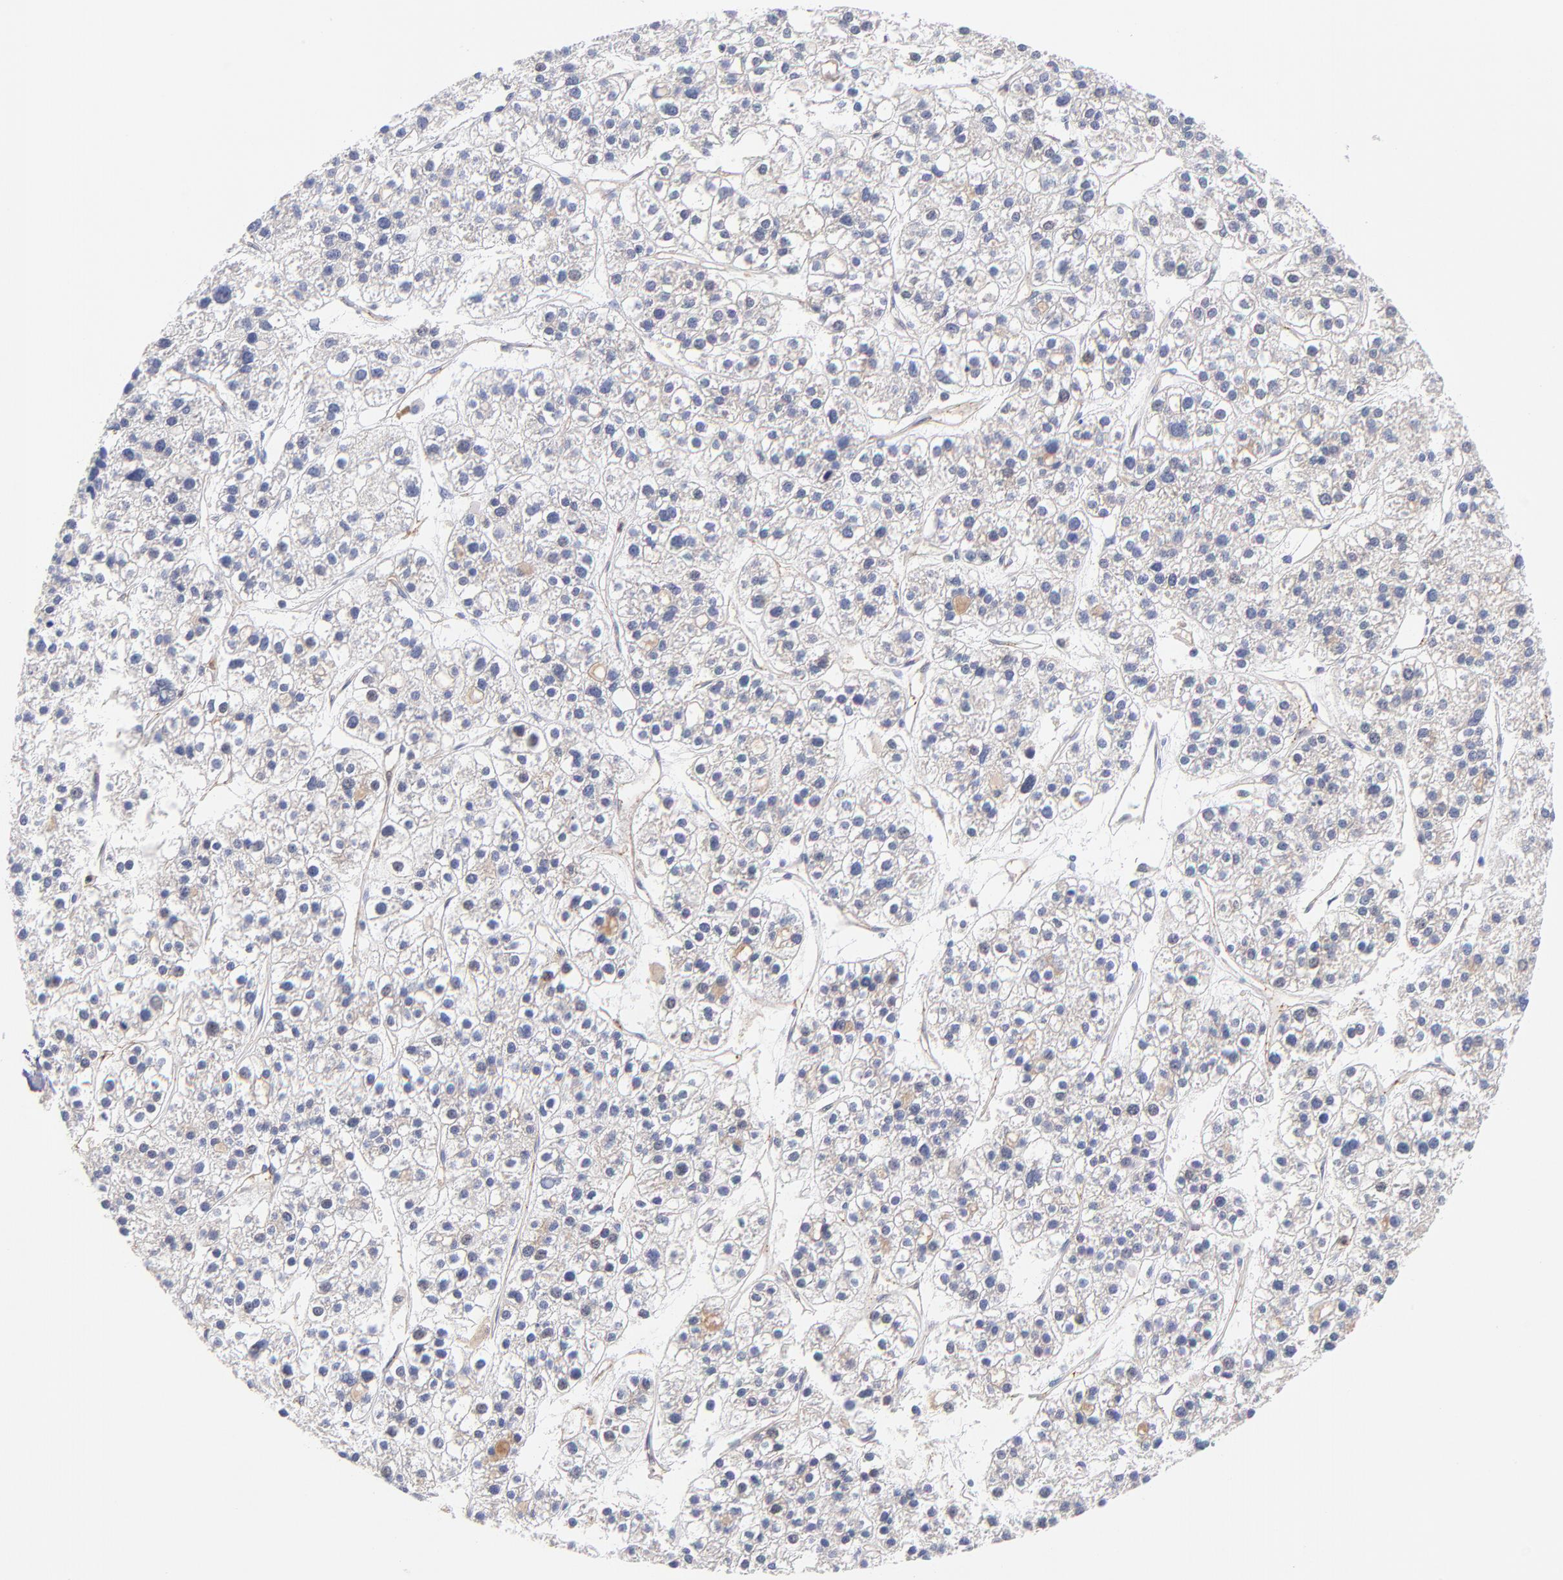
{"staining": {"intensity": "weak", "quantity": "<25%", "location": "cytoplasmic/membranous"}, "tissue": "liver cancer", "cell_type": "Tumor cells", "image_type": "cancer", "snomed": [{"axis": "morphology", "description": "Carcinoma, Hepatocellular, NOS"}, {"axis": "topography", "description": "Liver"}], "caption": "Micrograph shows no significant protein expression in tumor cells of hepatocellular carcinoma (liver).", "gene": "BID", "patient": {"sex": "female", "age": 85}}